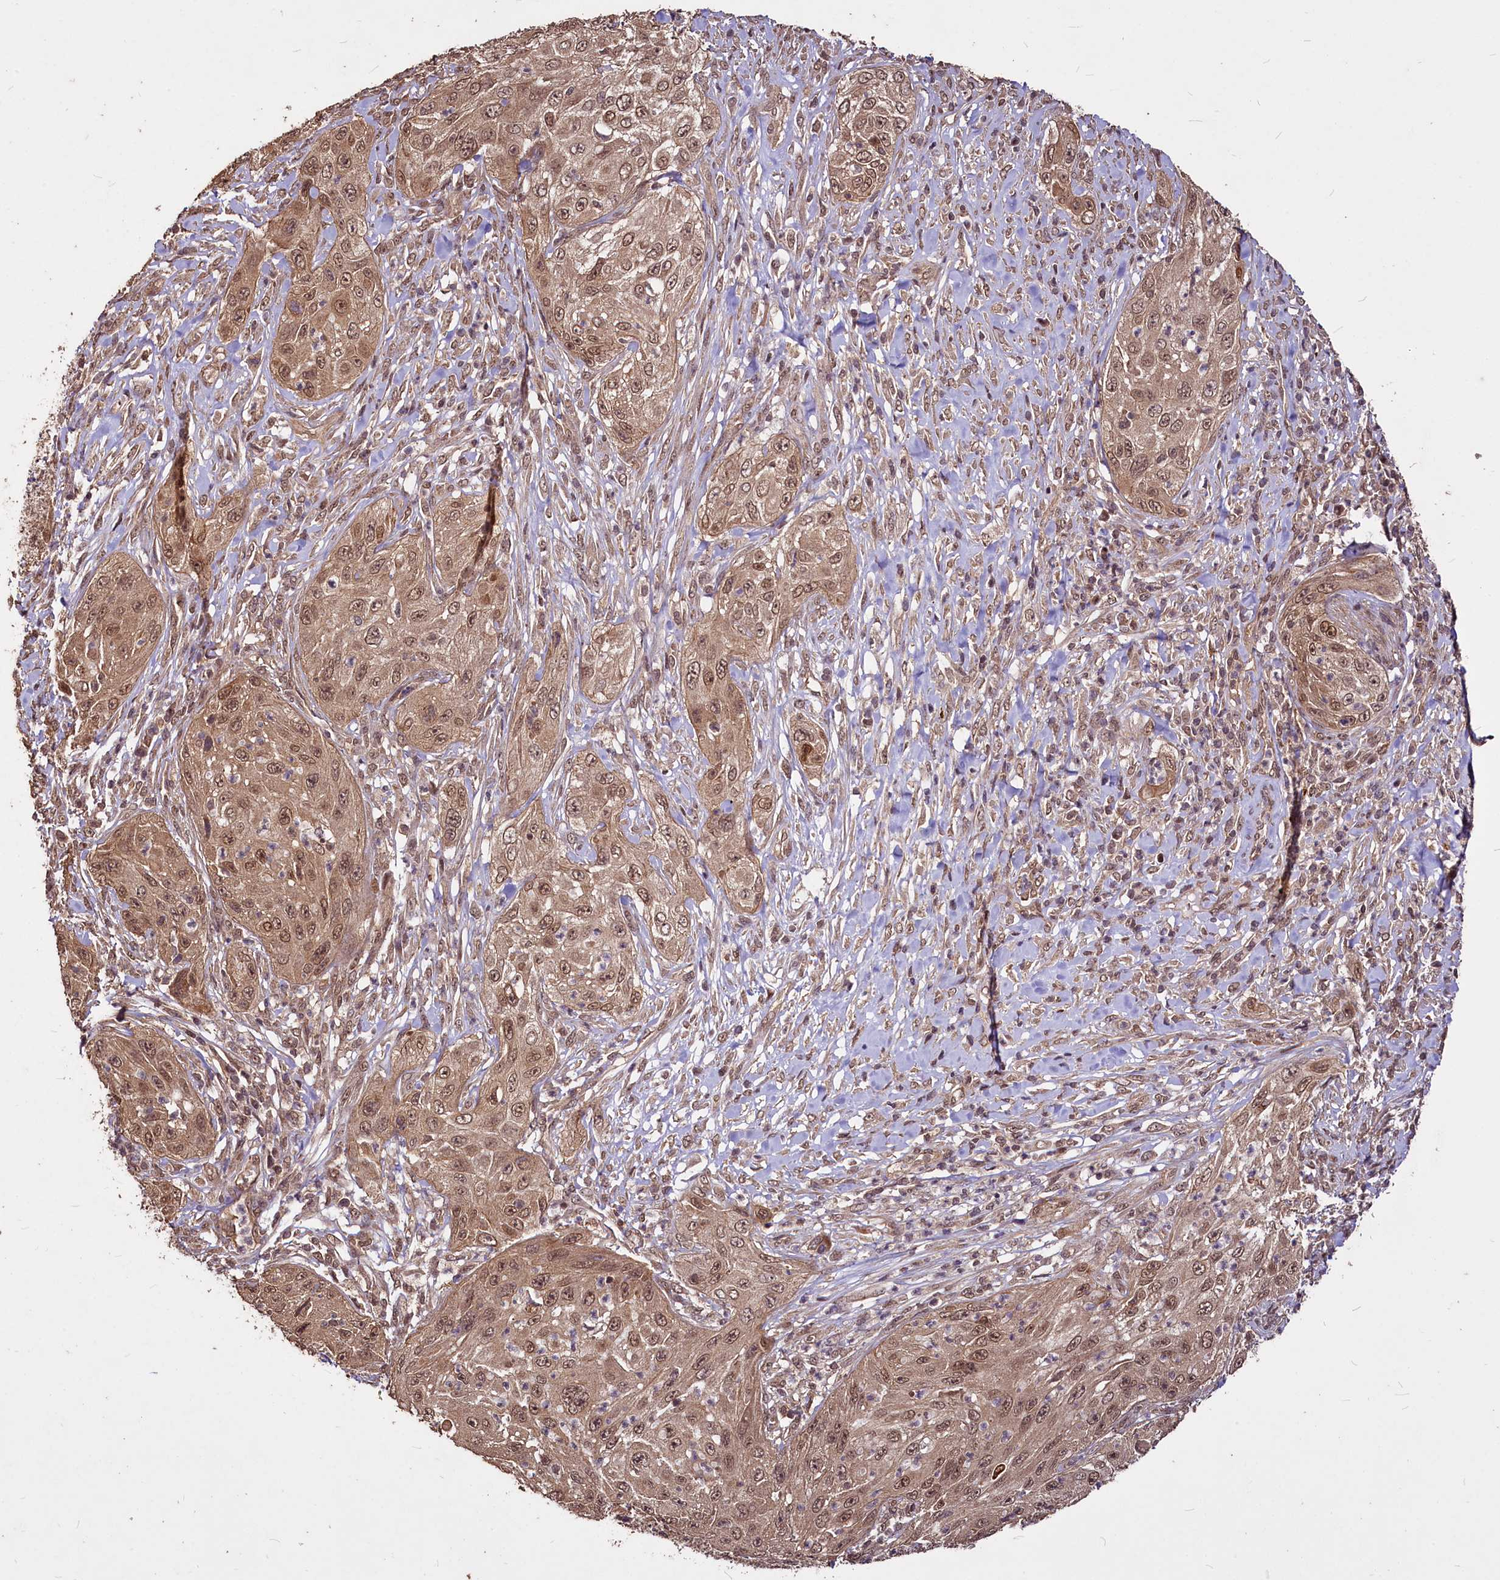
{"staining": {"intensity": "moderate", "quantity": ">75%", "location": "cytoplasmic/membranous,nuclear"}, "tissue": "cervical cancer", "cell_type": "Tumor cells", "image_type": "cancer", "snomed": [{"axis": "morphology", "description": "Squamous cell carcinoma, NOS"}, {"axis": "topography", "description": "Cervix"}], "caption": "This is an image of IHC staining of cervical cancer (squamous cell carcinoma), which shows moderate staining in the cytoplasmic/membranous and nuclear of tumor cells.", "gene": "VPS51", "patient": {"sex": "female", "age": 42}}